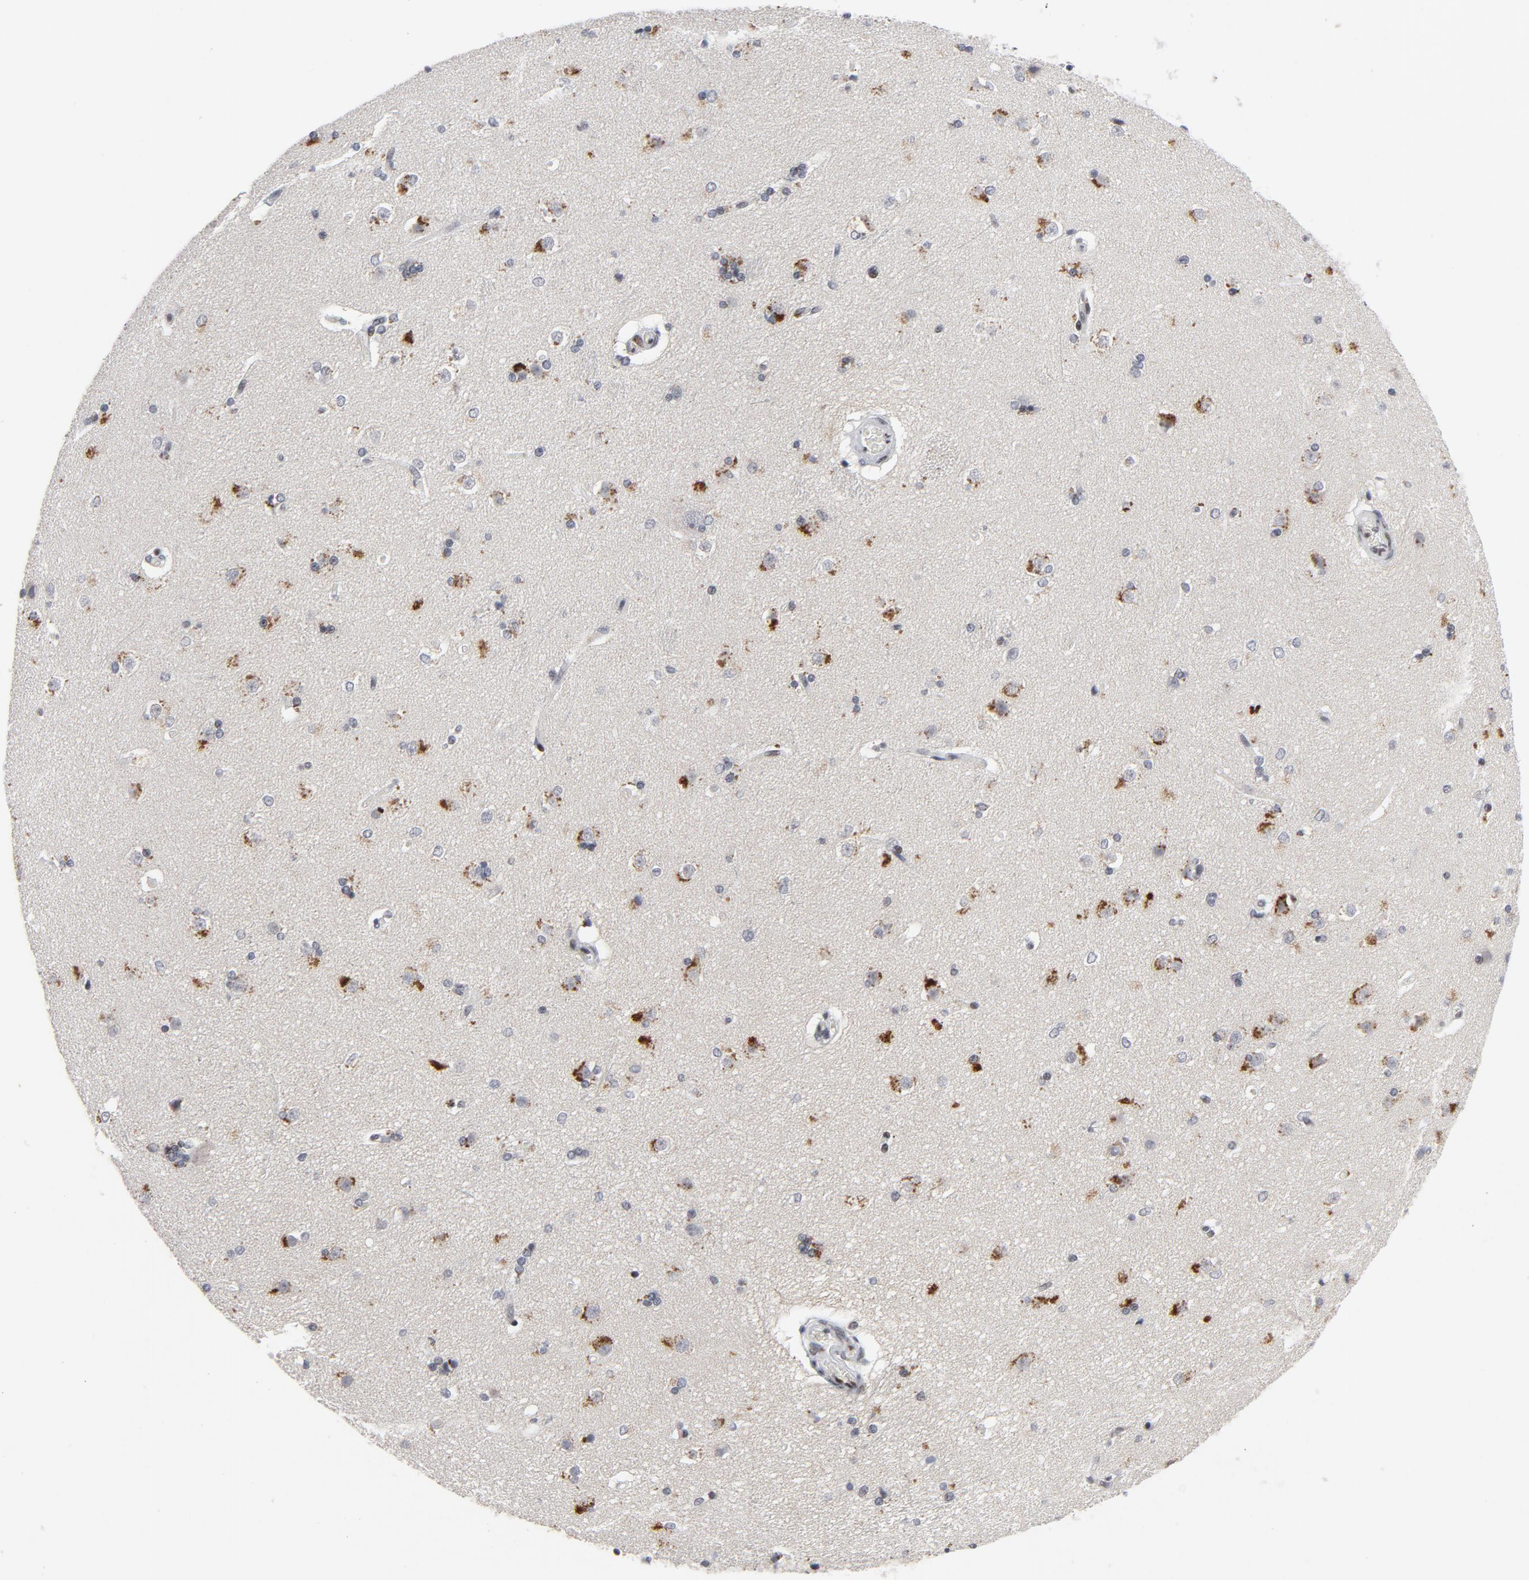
{"staining": {"intensity": "negative", "quantity": "none", "location": "none"}, "tissue": "caudate", "cell_type": "Glial cells", "image_type": "normal", "snomed": [{"axis": "morphology", "description": "Normal tissue, NOS"}, {"axis": "topography", "description": "Lateral ventricle wall"}], "caption": "Glial cells show no significant protein expression in normal caudate. (IHC, brightfield microscopy, high magnification).", "gene": "GABPA", "patient": {"sex": "female", "age": 19}}